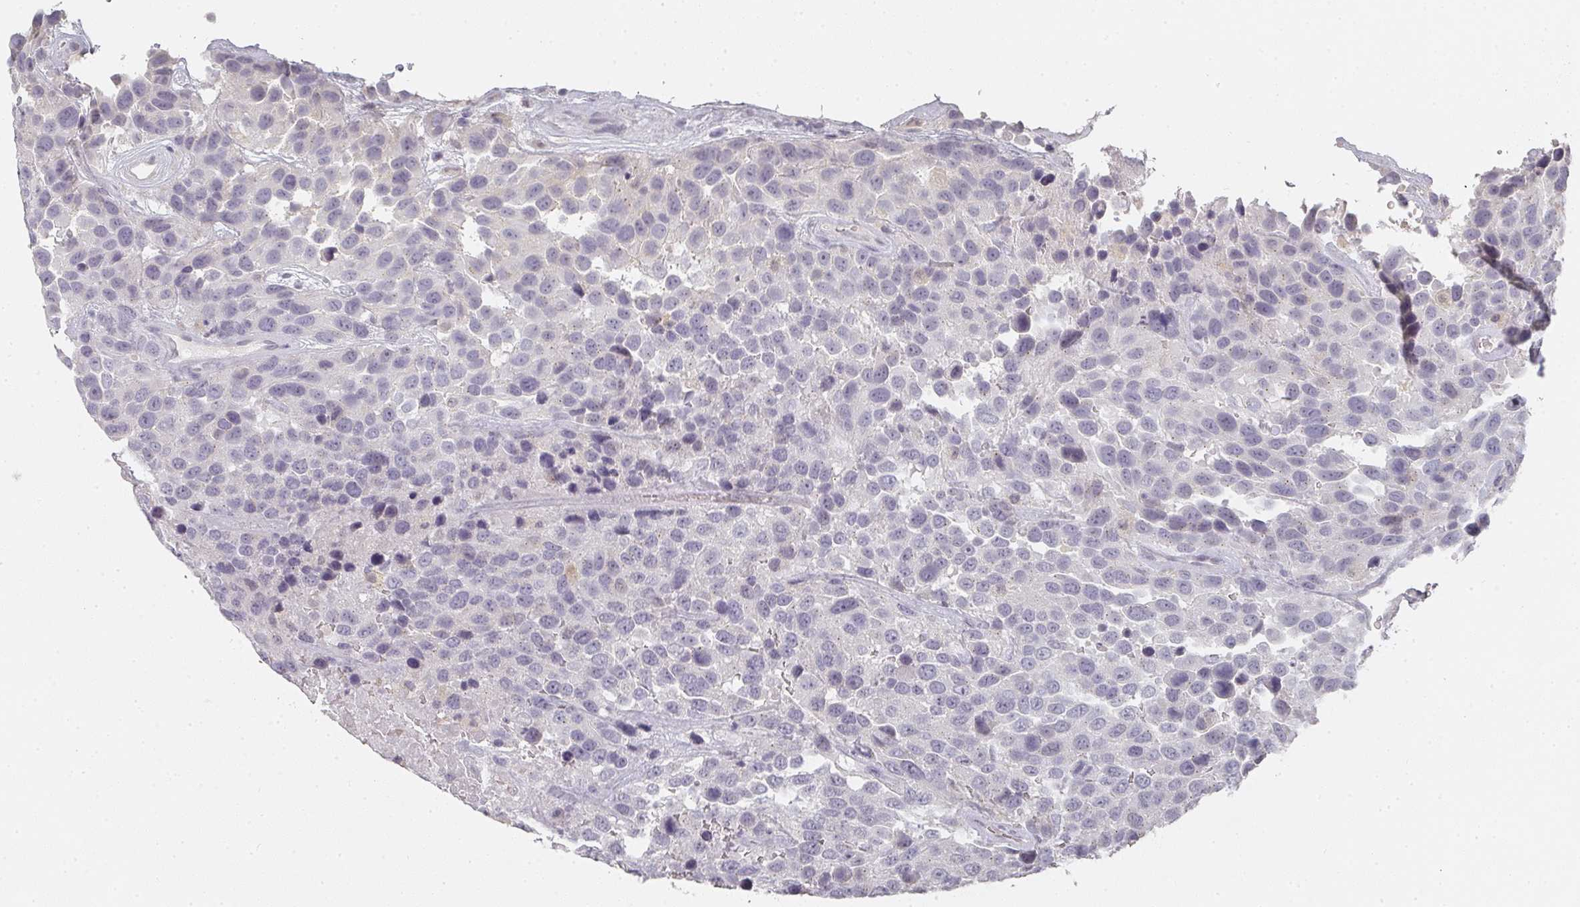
{"staining": {"intensity": "negative", "quantity": "none", "location": "none"}, "tissue": "urothelial cancer", "cell_type": "Tumor cells", "image_type": "cancer", "snomed": [{"axis": "morphology", "description": "Urothelial carcinoma, High grade"}, {"axis": "topography", "description": "Urinary bladder"}], "caption": "There is no significant staining in tumor cells of urothelial carcinoma (high-grade).", "gene": "SHISA2", "patient": {"sex": "female", "age": 70}}